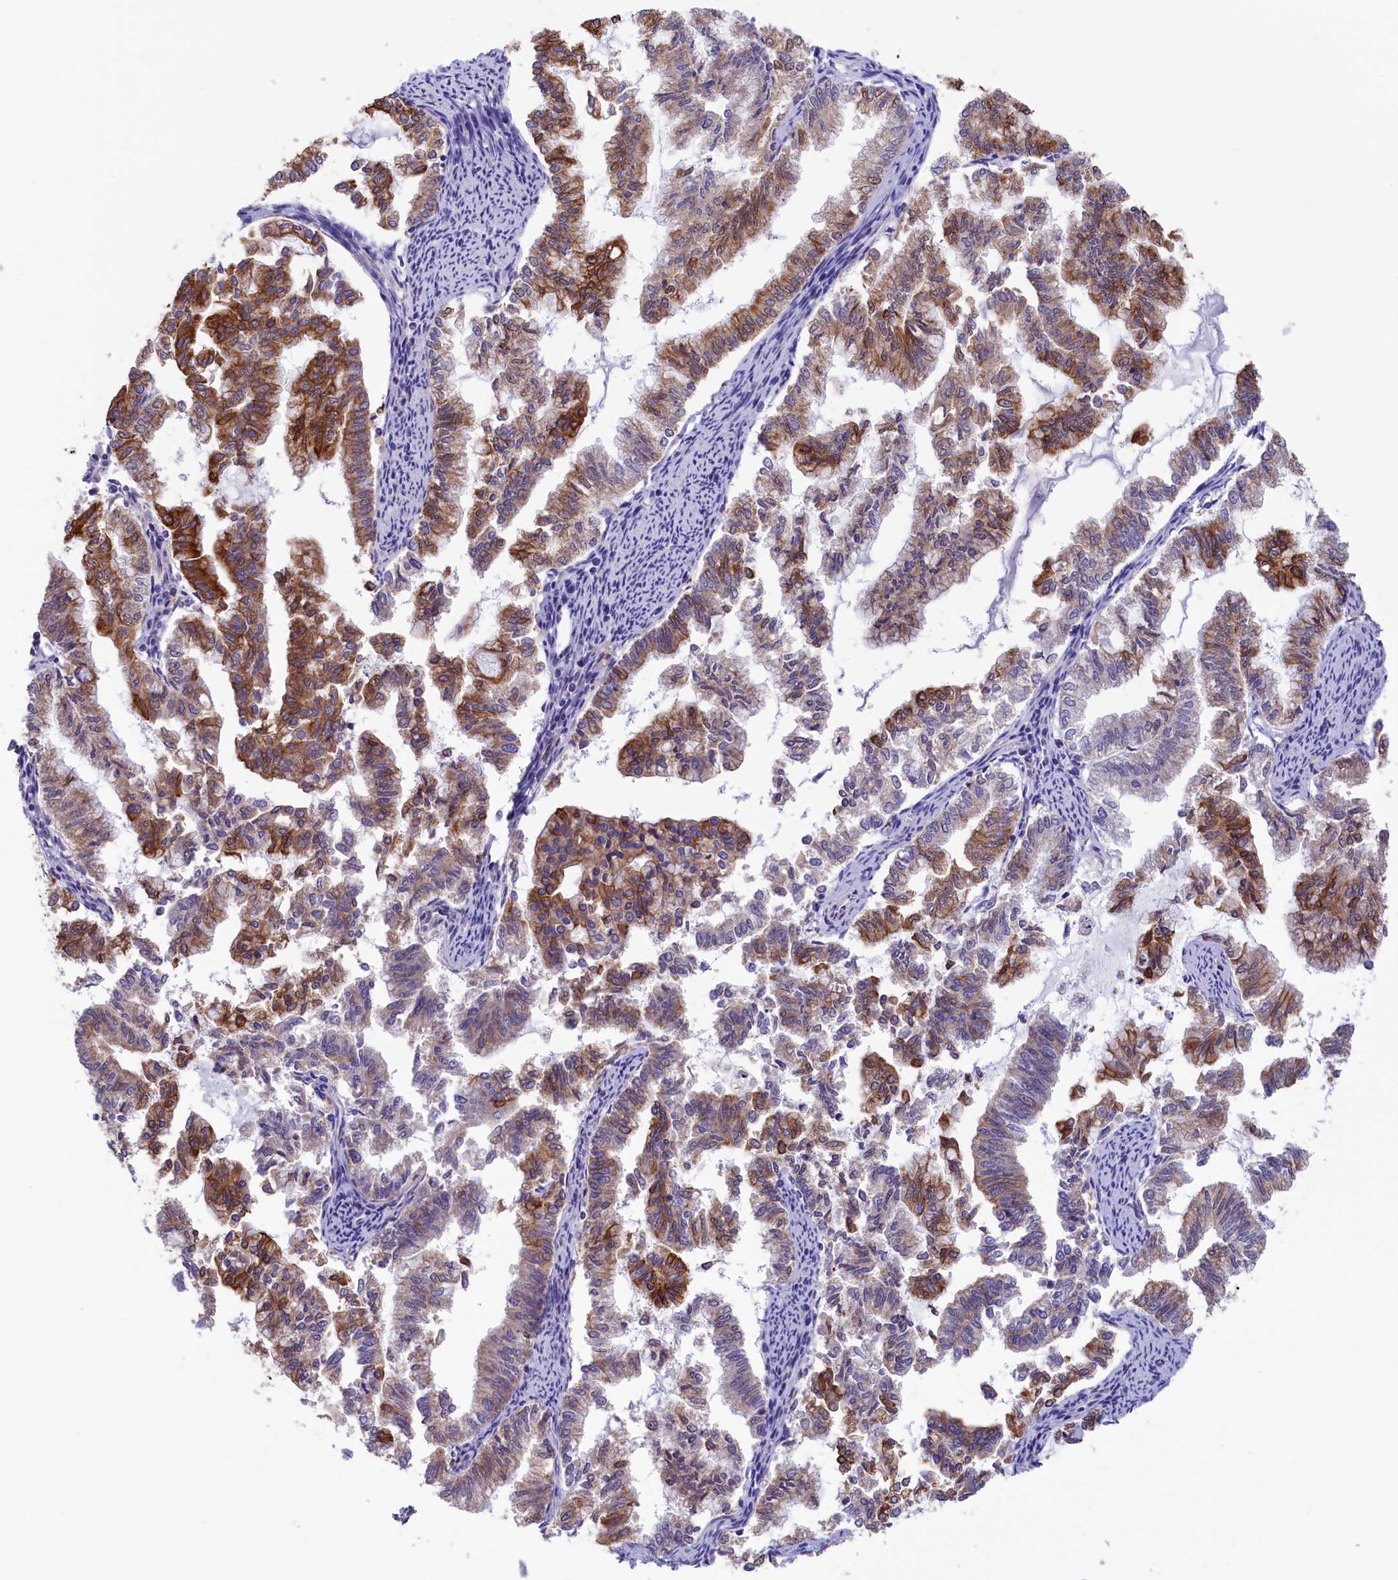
{"staining": {"intensity": "moderate", "quantity": "25%-75%", "location": "cytoplasmic/membranous"}, "tissue": "endometrial cancer", "cell_type": "Tumor cells", "image_type": "cancer", "snomed": [{"axis": "morphology", "description": "Adenocarcinoma, NOS"}, {"axis": "topography", "description": "Endometrium"}], "caption": "This is an image of immunohistochemistry staining of endometrial cancer, which shows moderate staining in the cytoplasmic/membranous of tumor cells.", "gene": "GATB", "patient": {"sex": "female", "age": 79}}